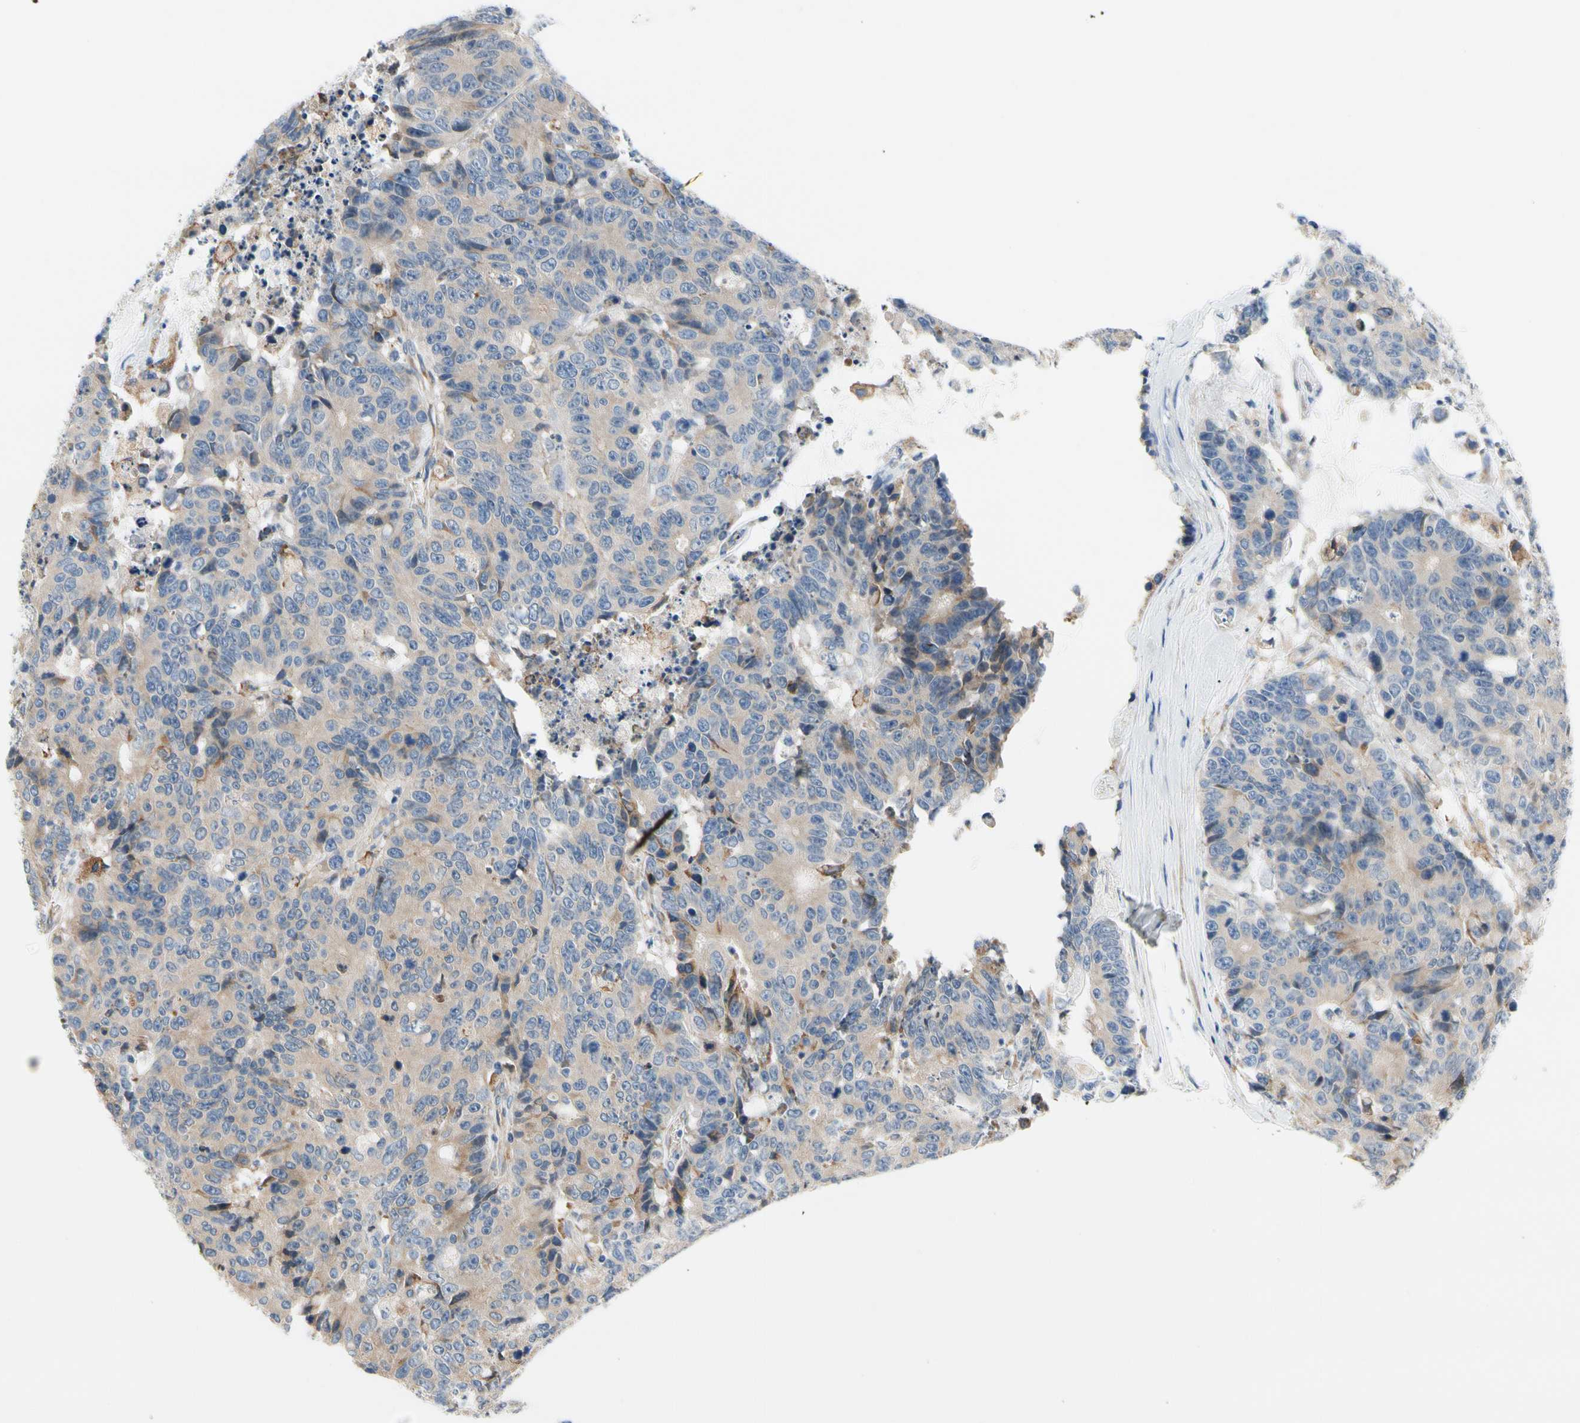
{"staining": {"intensity": "weak", "quantity": ">75%", "location": "cytoplasmic/membranous"}, "tissue": "colorectal cancer", "cell_type": "Tumor cells", "image_type": "cancer", "snomed": [{"axis": "morphology", "description": "Adenocarcinoma, NOS"}, {"axis": "topography", "description": "Colon"}], "caption": "Immunohistochemistry (IHC) (DAB (3,3'-diaminobenzidine)) staining of human colorectal adenocarcinoma shows weak cytoplasmic/membranous protein expression in about >75% of tumor cells.", "gene": "STXBP1", "patient": {"sex": "female", "age": 86}}